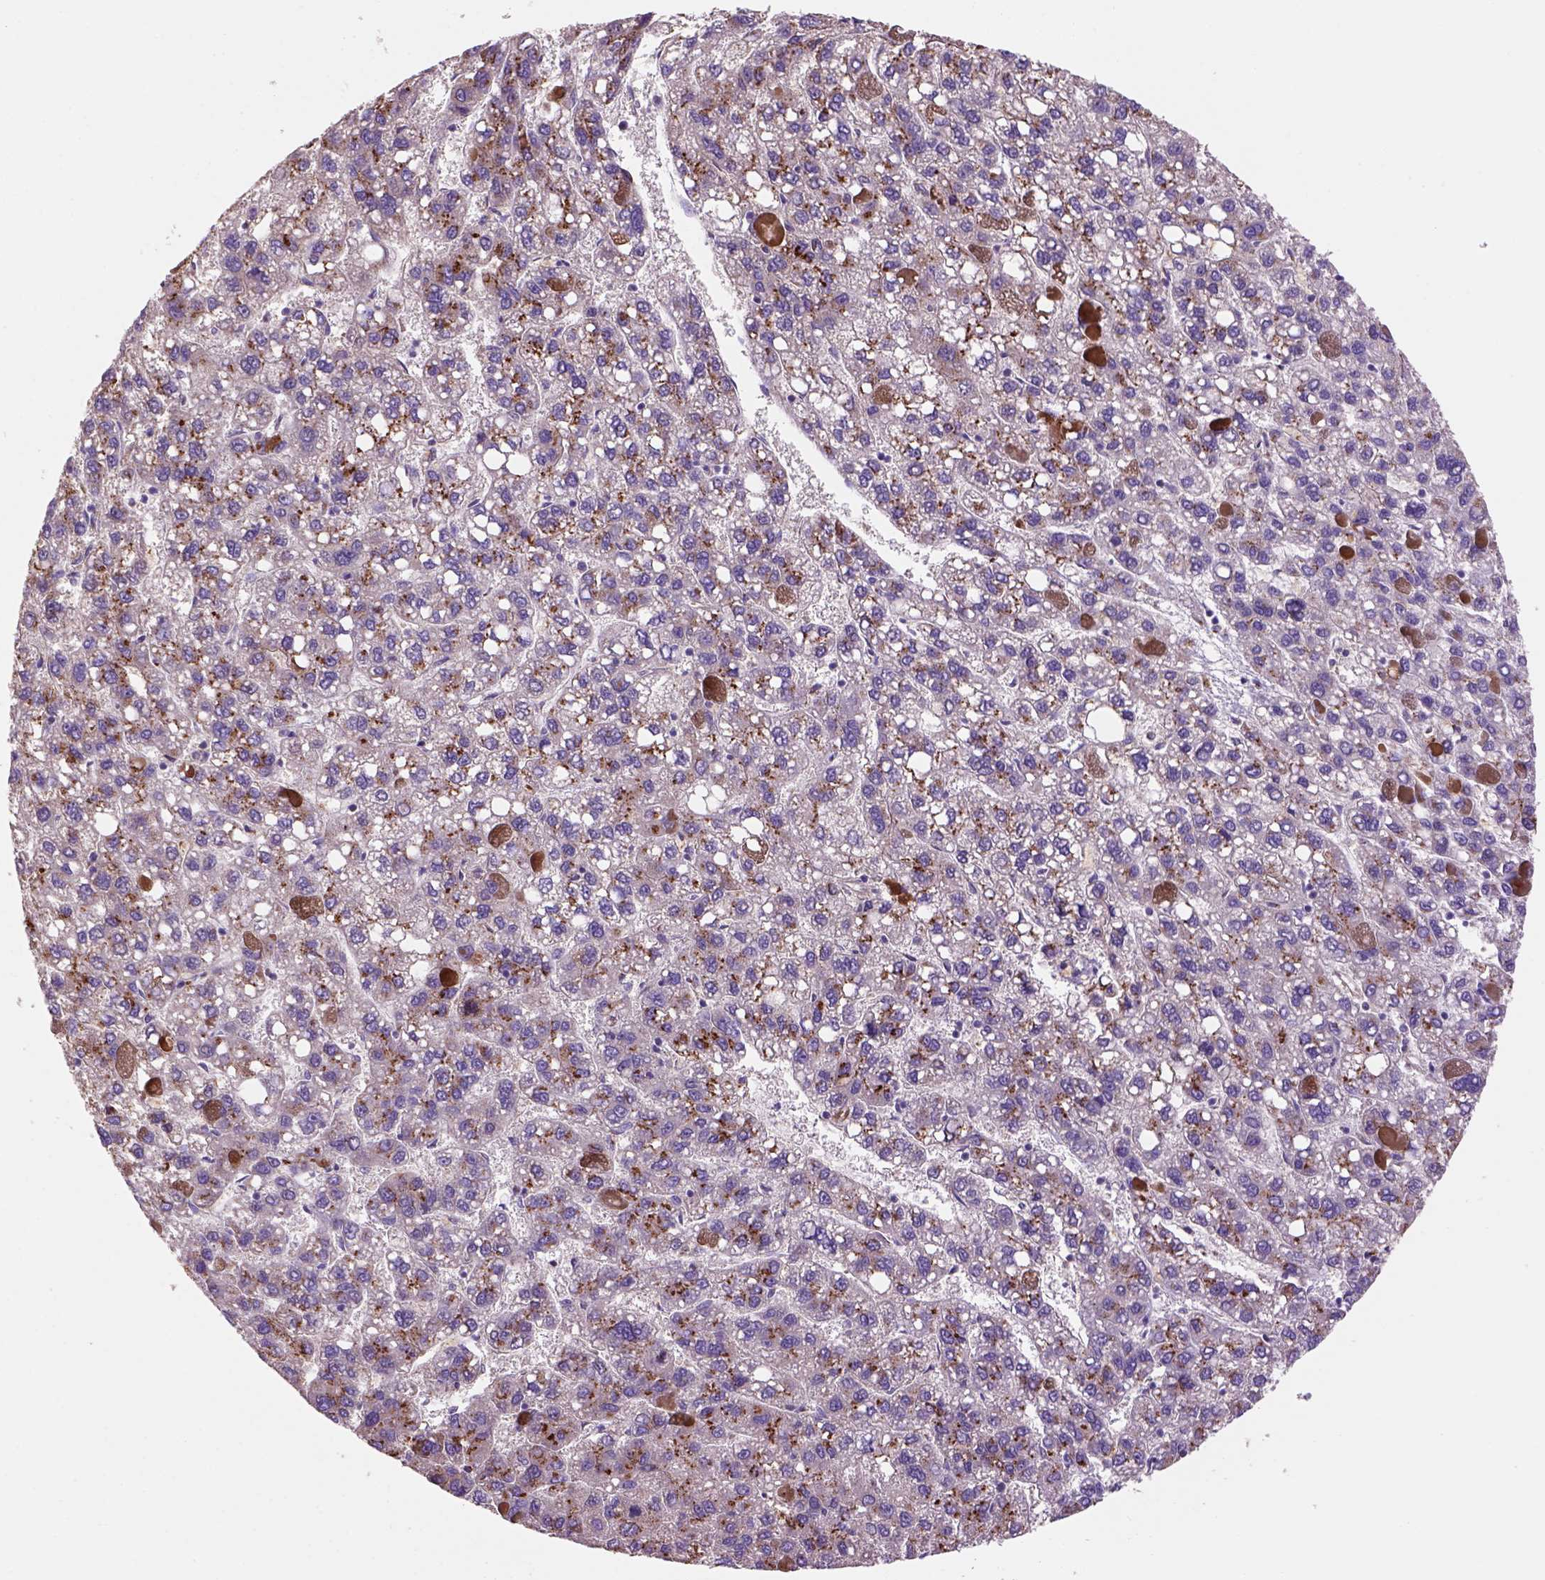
{"staining": {"intensity": "moderate", "quantity": "<25%", "location": "cytoplasmic/membranous"}, "tissue": "liver cancer", "cell_type": "Tumor cells", "image_type": "cancer", "snomed": [{"axis": "morphology", "description": "Carcinoma, Hepatocellular, NOS"}, {"axis": "topography", "description": "Liver"}], "caption": "Liver hepatocellular carcinoma stained for a protein shows moderate cytoplasmic/membranous positivity in tumor cells. (IHC, brightfield microscopy, high magnification).", "gene": "WARS2", "patient": {"sex": "female", "age": 82}}